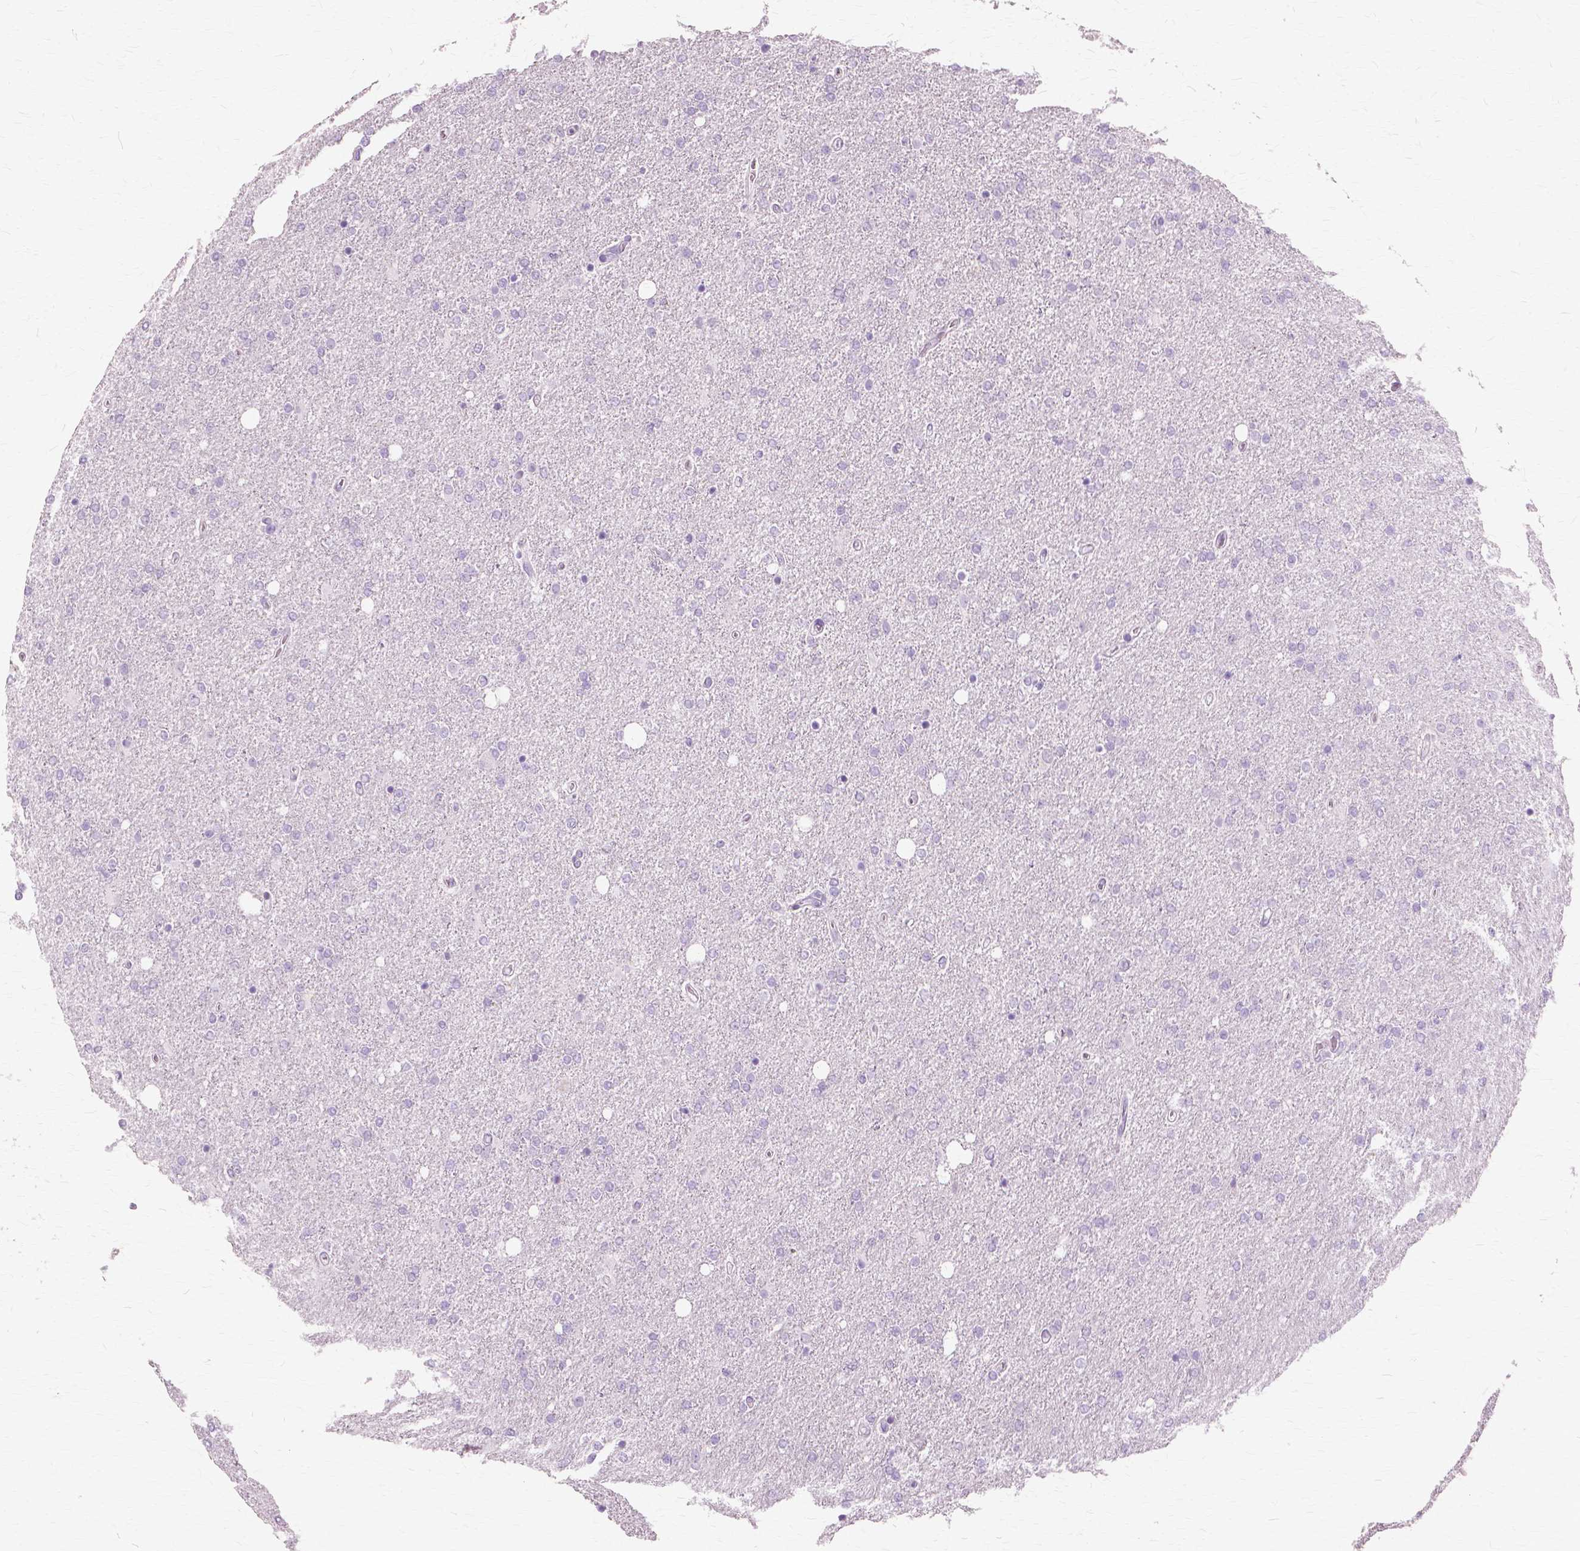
{"staining": {"intensity": "negative", "quantity": "none", "location": "none"}, "tissue": "glioma", "cell_type": "Tumor cells", "image_type": "cancer", "snomed": [{"axis": "morphology", "description": "Glioma, malignant, High grade"}, {"axis": "topography", "description": "Cerebral cortex"}], "caption": "This is an immunohistochemistry (IHC) micrograph of malignant high-grade glioma. There is no expression in tumor cells.", "gene": "SFTPD", "patient": {"sex": "male", "age": 70}}